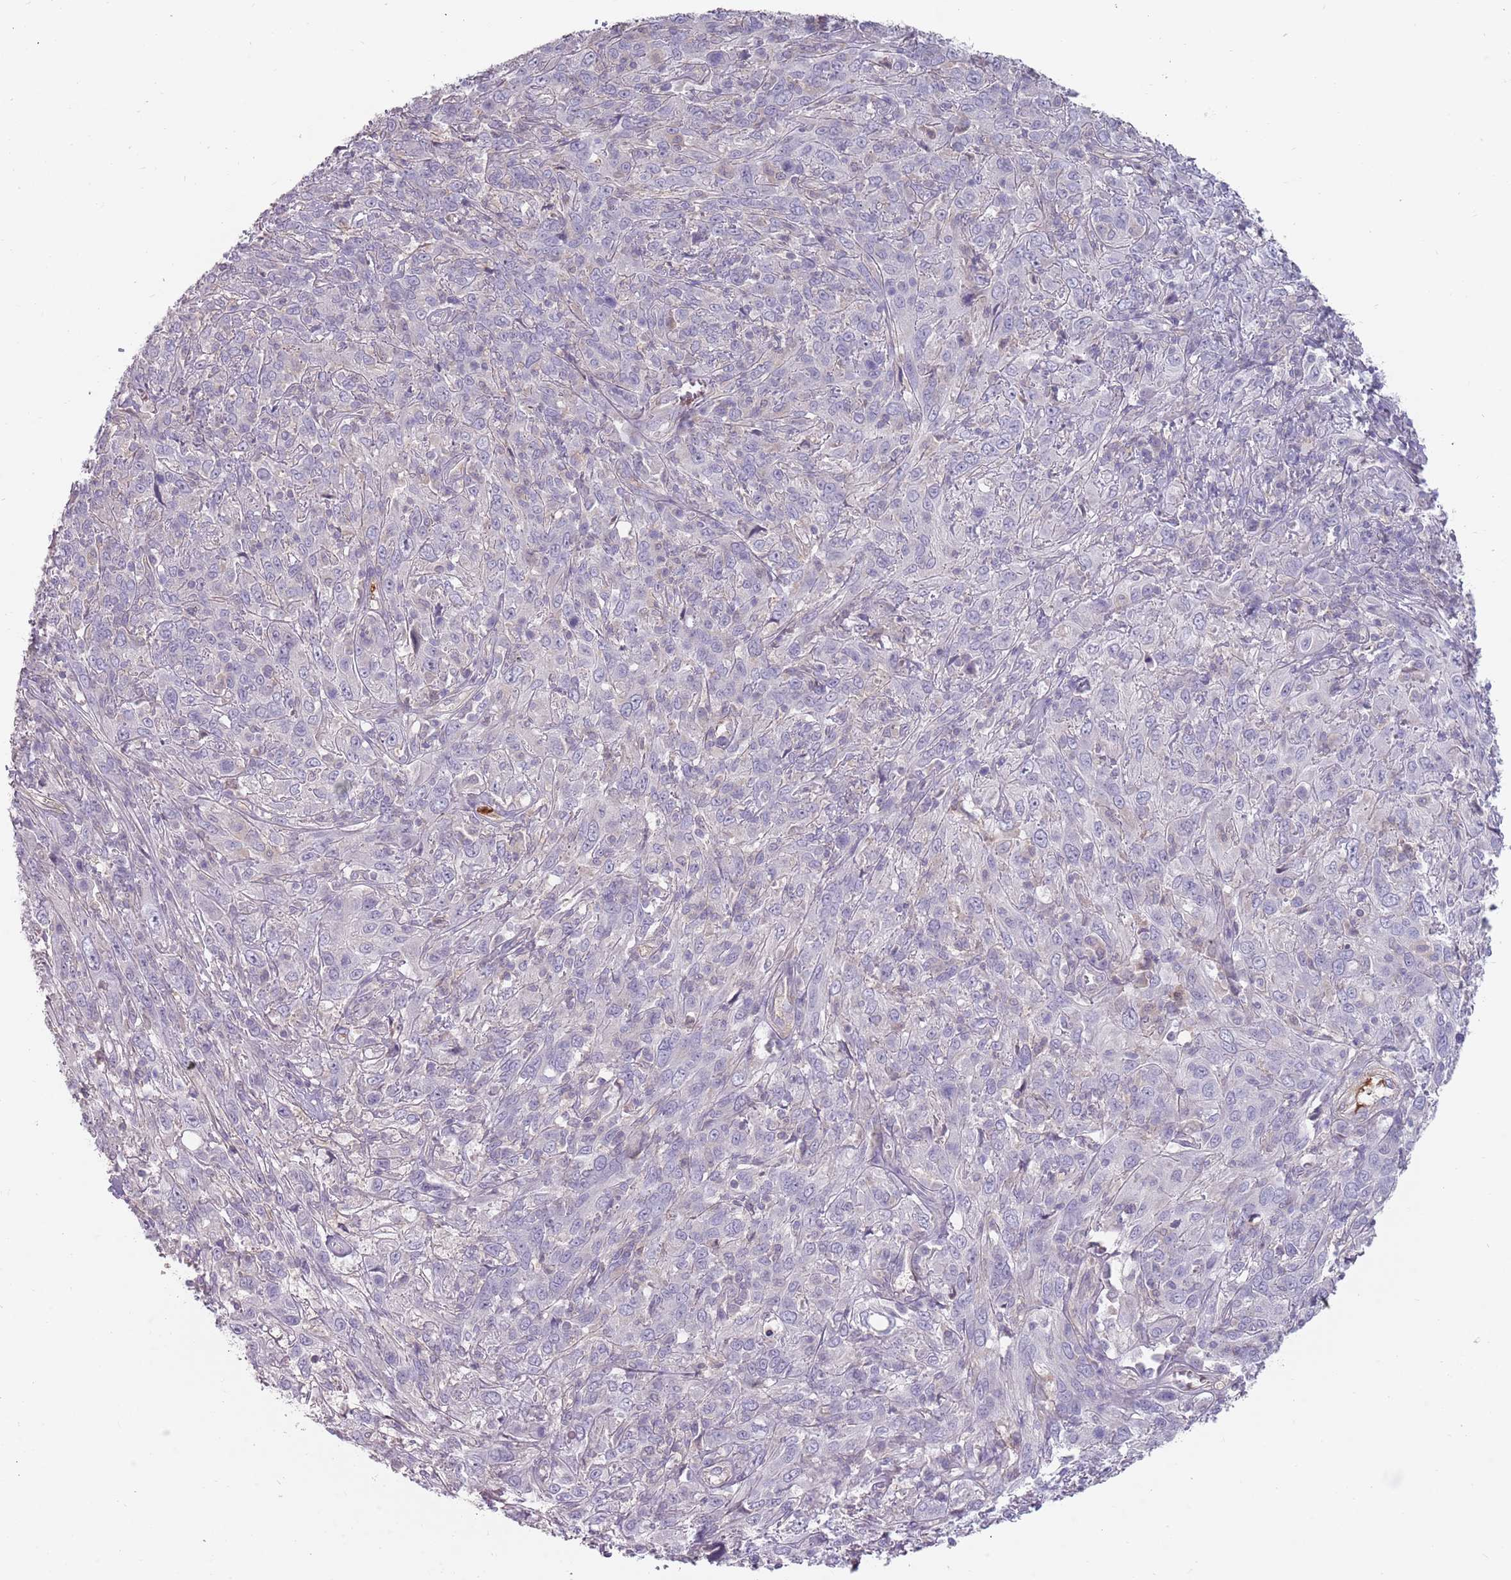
{"staining": {"intensity": "negative", "quantity": "none", "location": "none"}, "tissue": "cervical cancer", "cell_type": "Tumor cells", "image_type": "cancer", "snomed": [{"axis": "morphology", "description": "Squamous cell carcinoma, NOS"}, {"axis": "topography", "description": "Cervix"}], "caption": "Immunohistochemical staining of cervical cancer exhibits no significant expression in tumor cells. (Stains: DAB (3,3'-diaminobenzidine) immunohistochemistry (IHC) with hematoxylin counter stain, Microscopy: brightfield microscopy at high magnification).", "gene": "DDX4", "patient": {"sex": "female", "age": 46}}